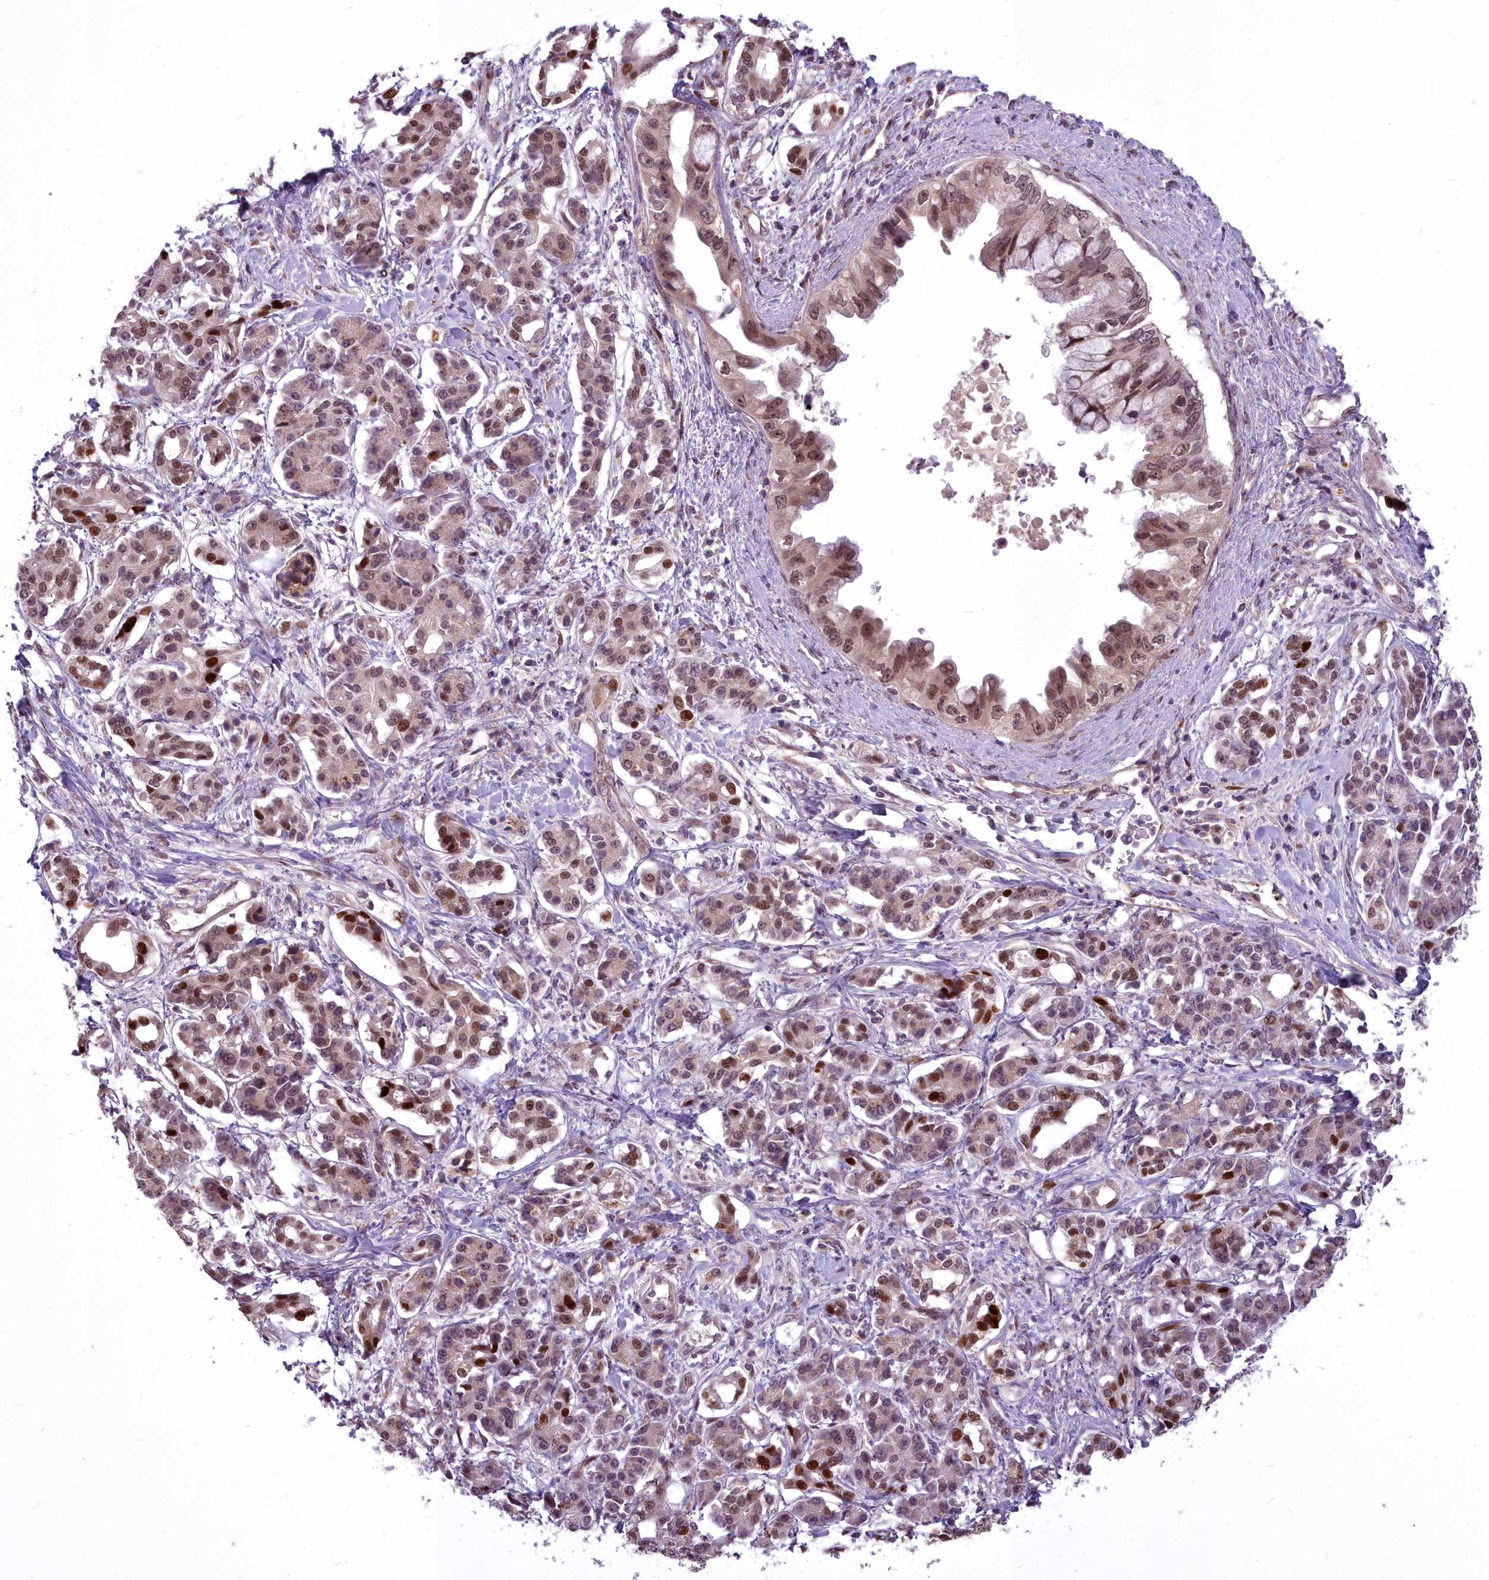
{"staining": {"intensity": "moderate", "quantity": ">75%", "location": "nuclear"}, "tissue": "pancreatic cancer", "cell_type": "Tumor cells", "image_type": "cancer", "snomed": [{"axis": "morphology", "description": "Adenocarcinoma, NOS"}, {"axis": "topography", "description": "Pancreas"}], "caption": "Pancreatic adenocarcinoma stained with a brown dye displays moderate nuclear positive positivity in about >75% of tumor cells.", "gene": "AP1M1", "patient": {"sex": "female", "age": 56}}